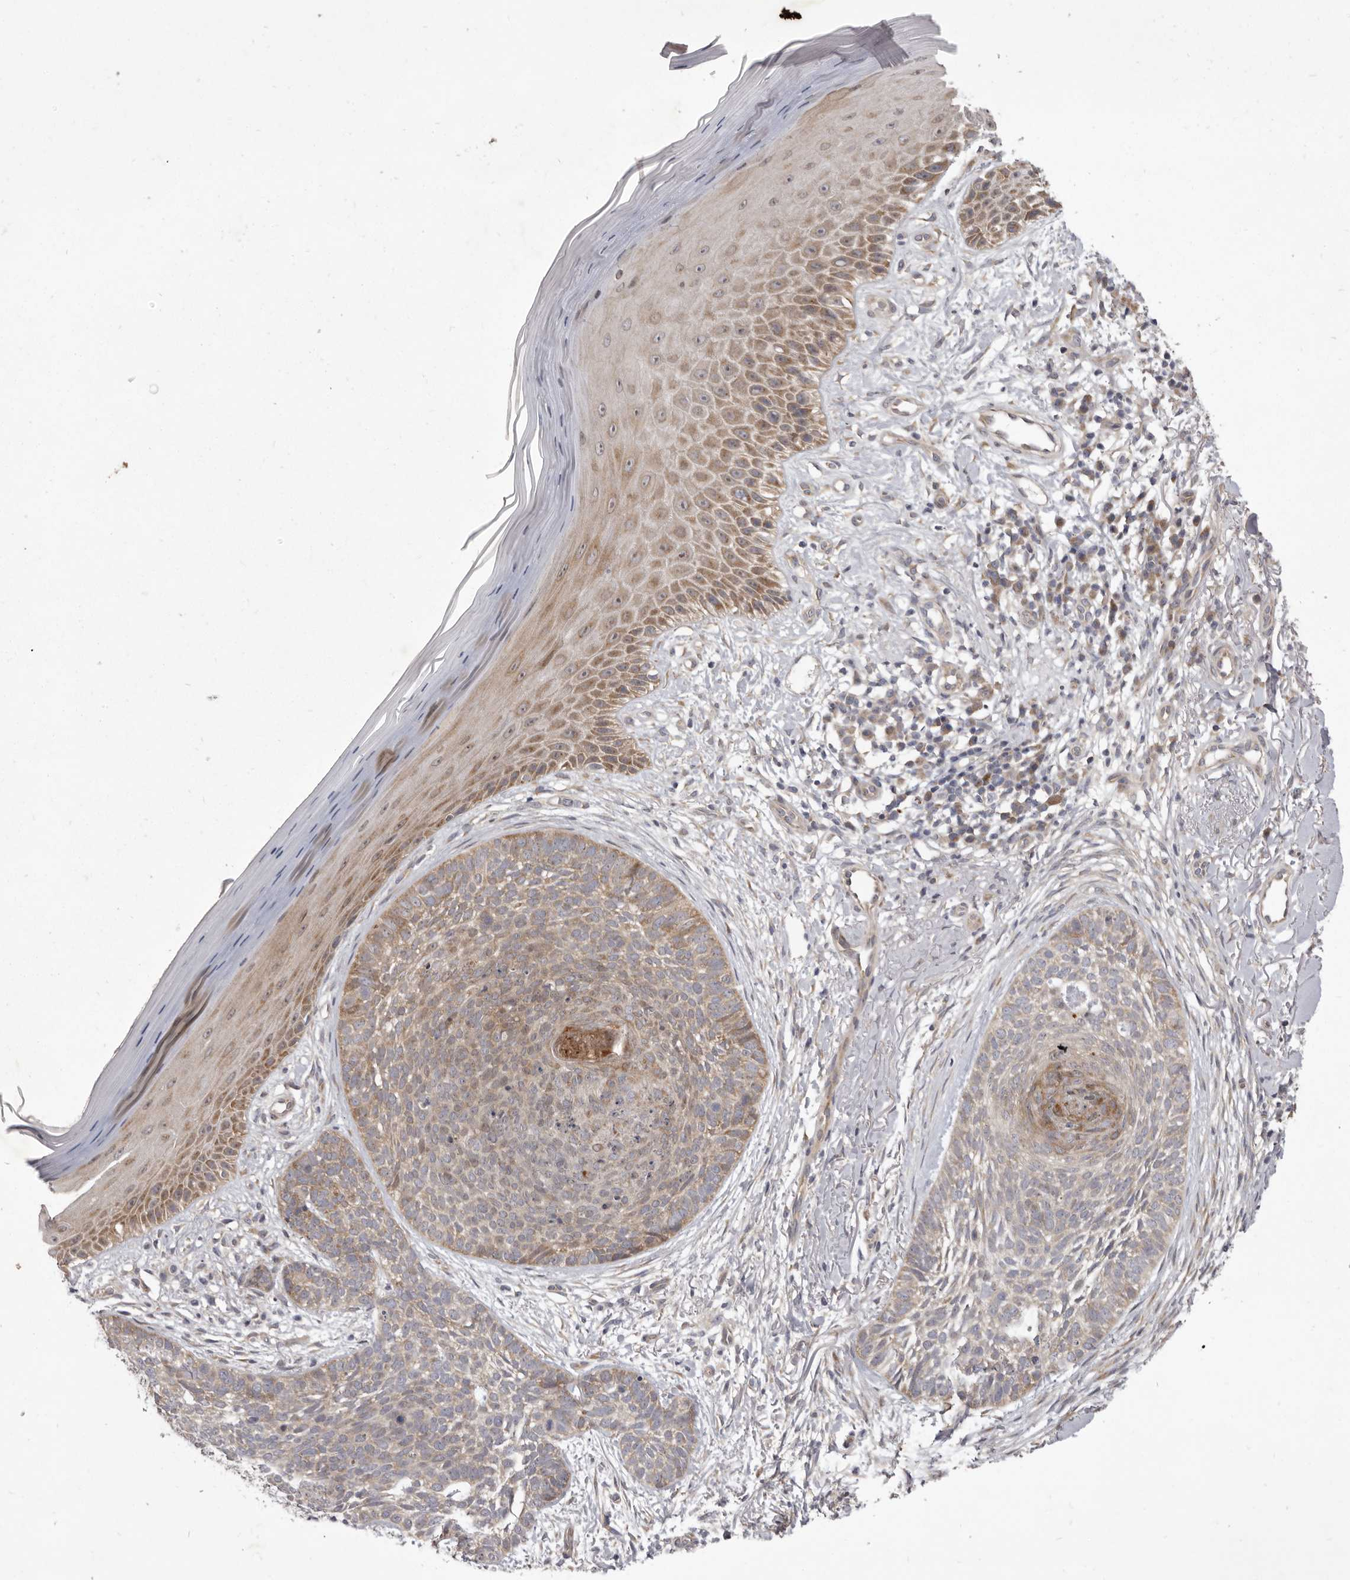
{"staining": {"intensity": "weak", "quantity": "25%-75%", "location": "cytoplasmic/membranous"}, "tissue": "skin cancer", "cell_type": "Tumor cells", "image_type": "cancer", "snomed": [{"axis": "morphology", "description": "Normal tissue, NOS"}, {"axis": "morphology", "description": "Basal cell carcinoma"}, {"axis": "topography", "description": "Skin"}], "caption": "Immunohistochemical staining of human skin cancer (basal cell carcinoma) demonstrates low levels of weak cytoplasmic/membranous positivity in about 25%-75% of tumor cells.", "gene": "TBC1D8B", "patient": {"sex": "male", "age": 67}}